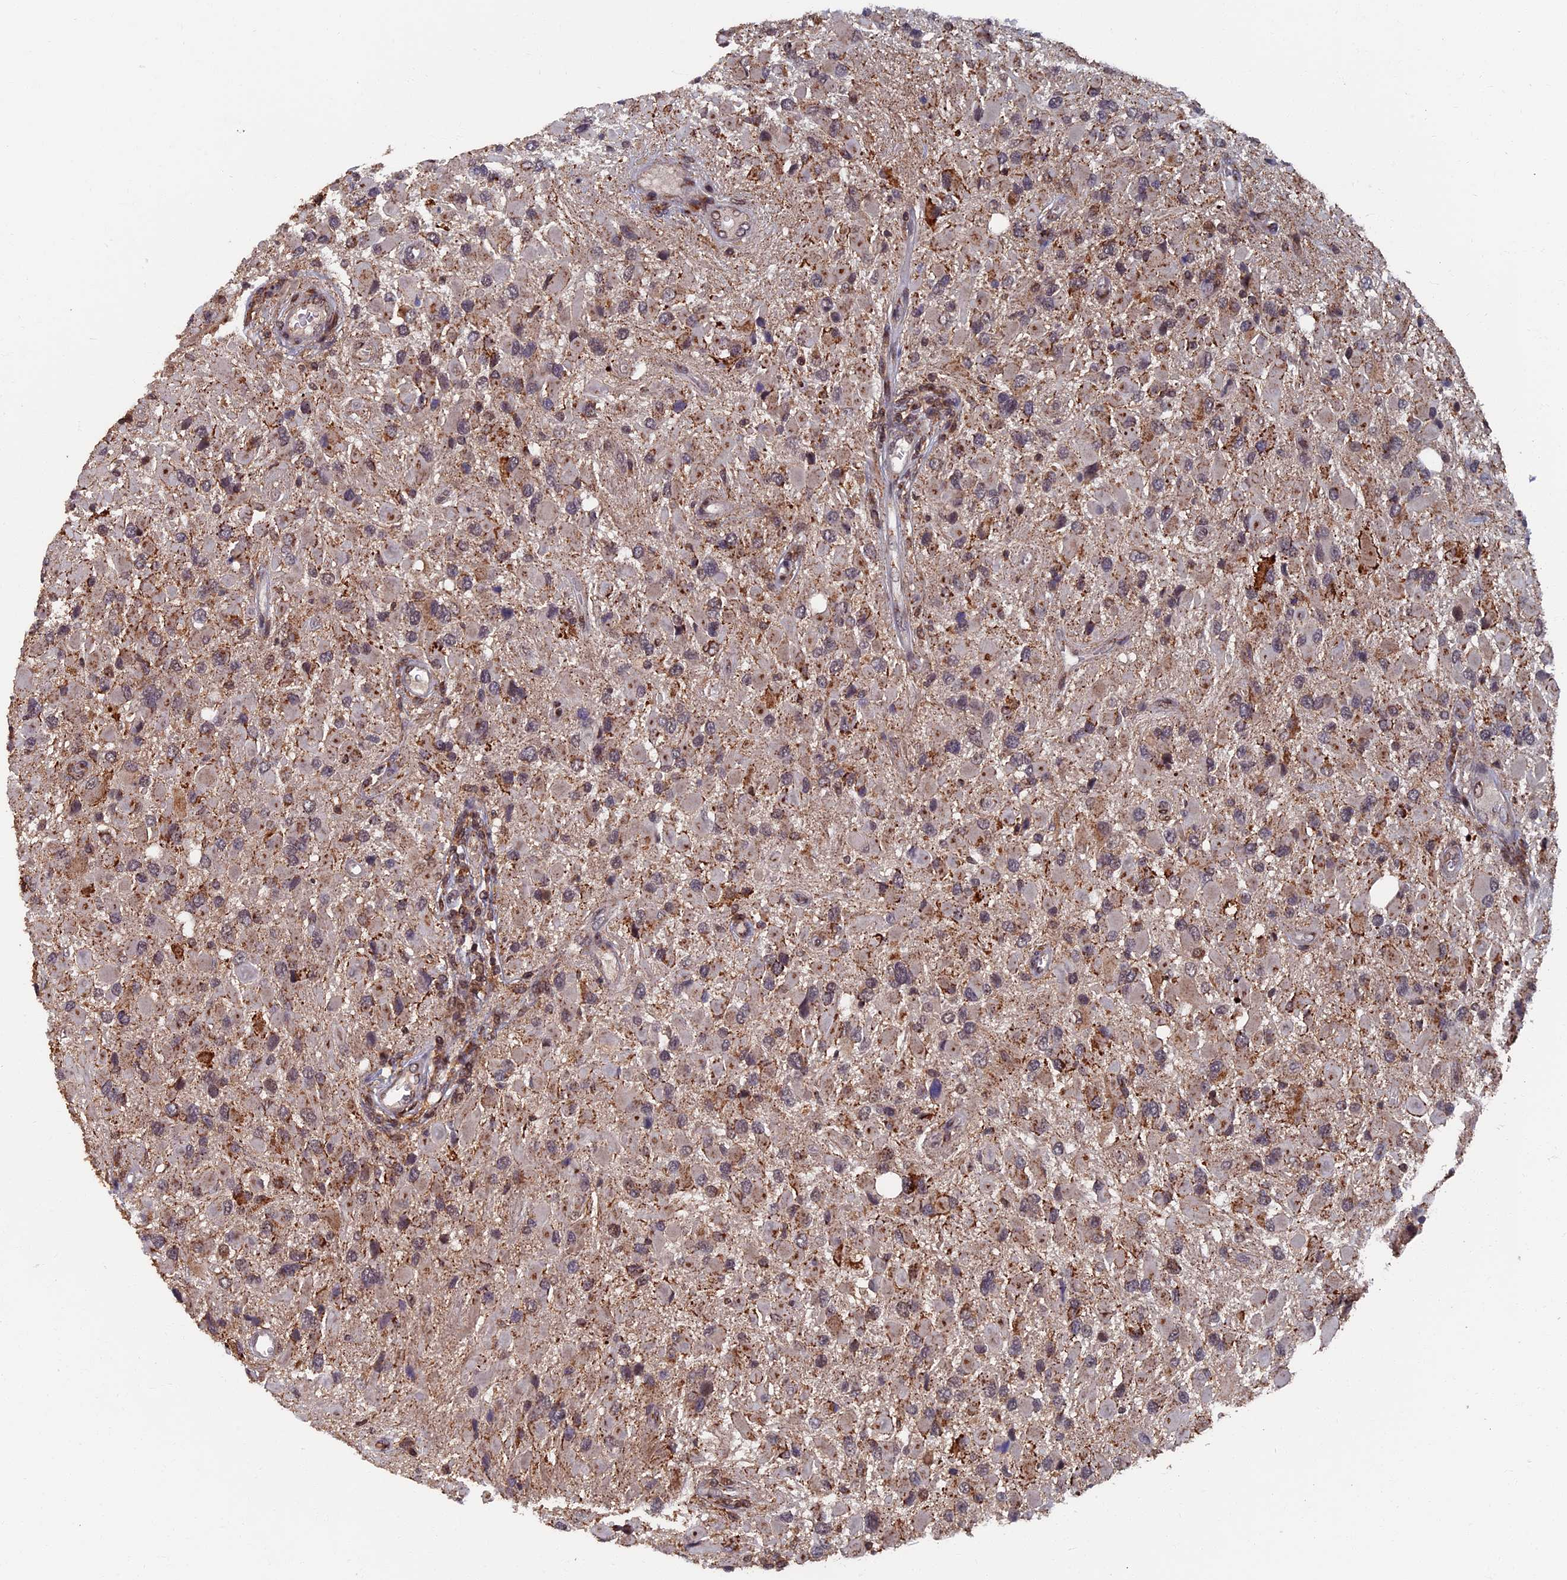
{"staining": {"intensity": "weak", "quantity": "<25%", "location": "cytoplasmic/membranous"}, "tissue": "glioma", "cell_type": "Tumor cells", "image_type": "cancer", "snomed": [{"axis": "morphology", "description": "Glioma, malignant, High grade"}, {"axis": "topography", "description": "Brain"}], "caption": "Histopathology image shows no significant protein positivity in tumor cells of malignant glioma (high-grade).", "gene": "RASGRF1", "patient": {"sex": "male", "age": 53}}